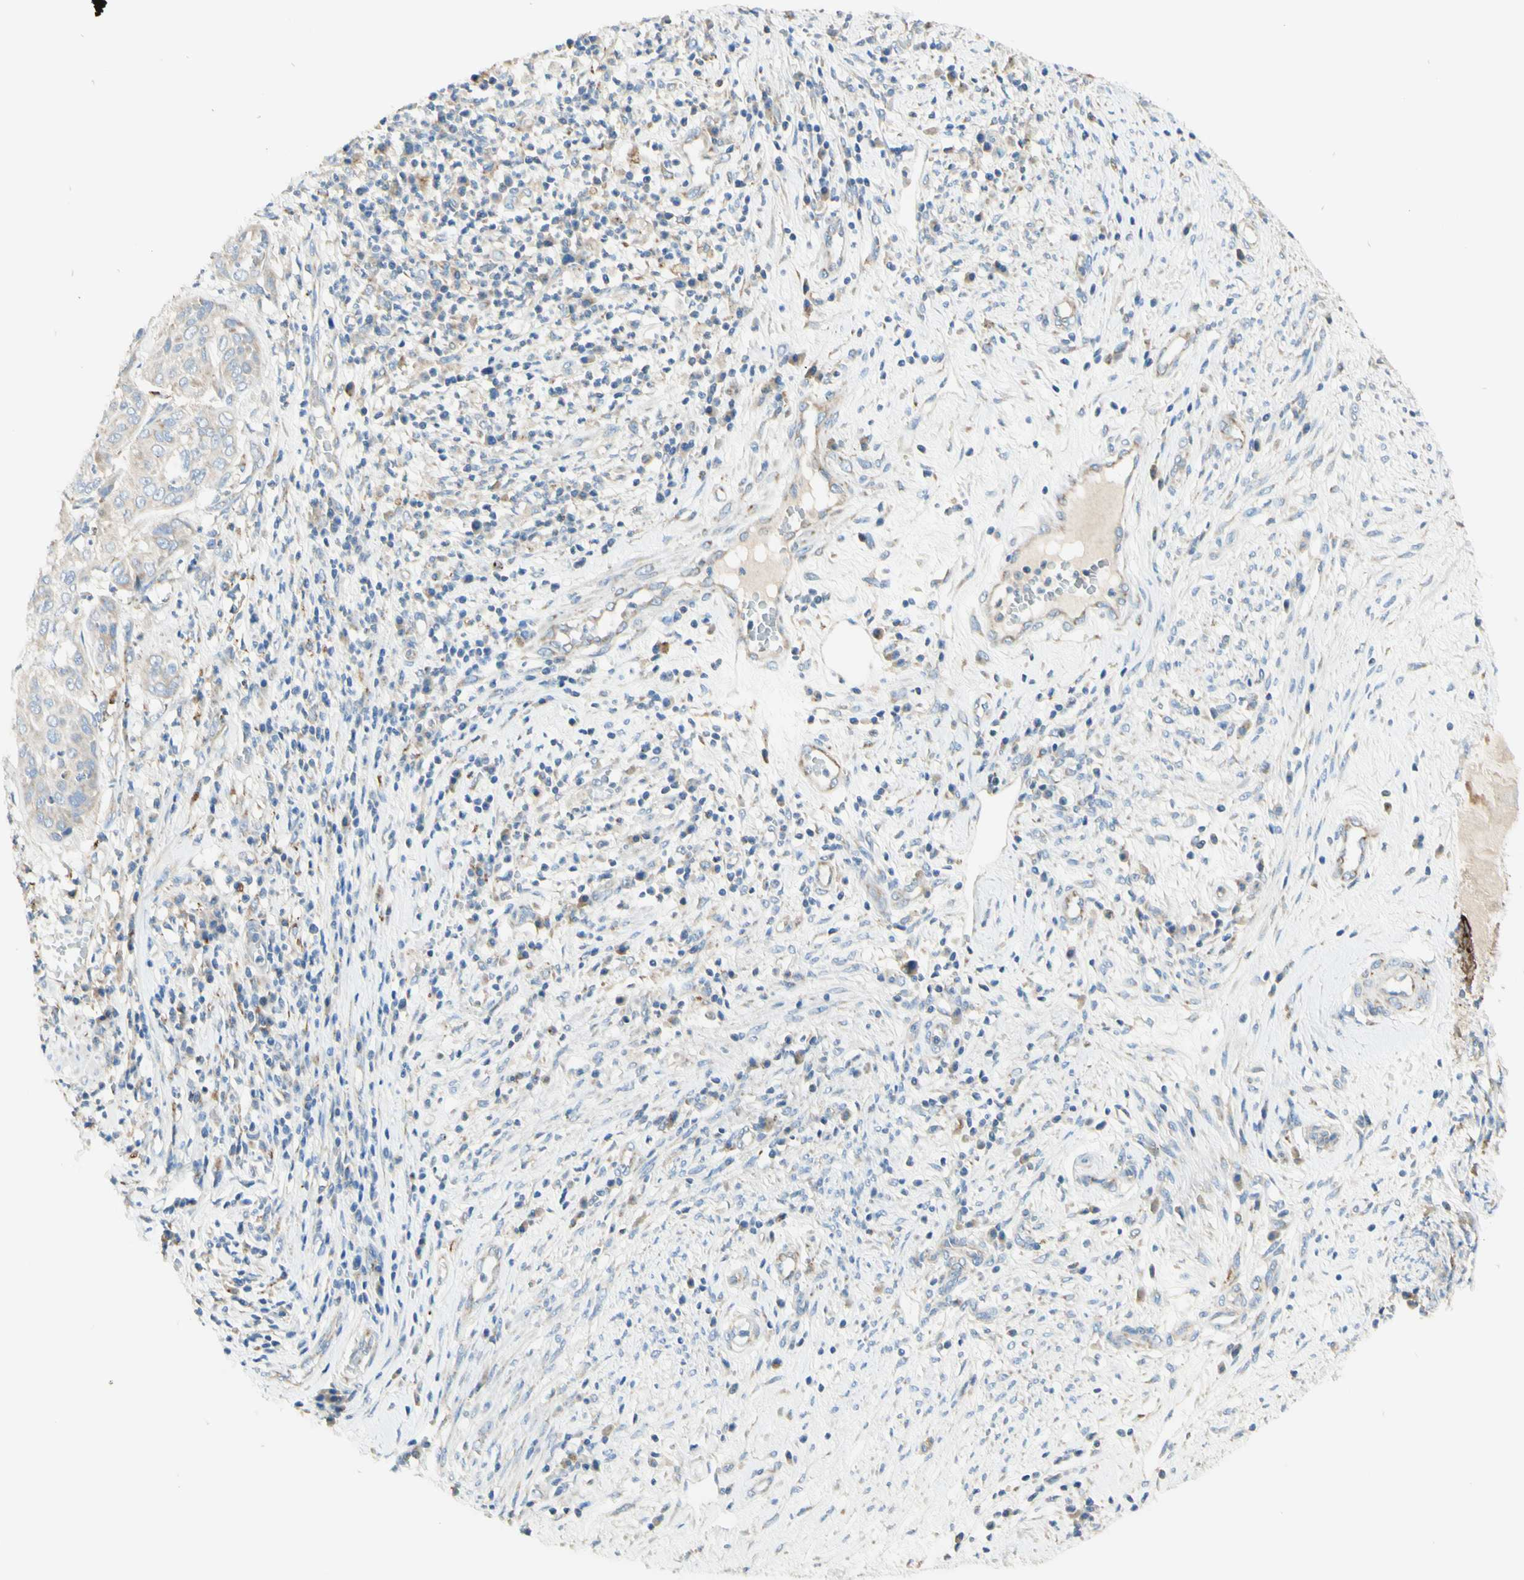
{"staining": {"intensity": "weak", "quantity": ">75%", "location": "cytoplasmic/membranous"}, "tissue": "cervical cancer", "cell_type": "Tumor cells", "image_type": "cancer", "snomed": [{"axis": "morphology", "description": "Normal tissue, NOS"}, {"axis": "morphology", "description": "Squamous cell carcinoma, NOS"}, {"axis": "topography", "description": "Cervix"}], "caption": "The histopathology image displays immunohistochemical staining of cervical squamous cell carcinoma. There is weak cytoplasmic/membranous staining is identified in about >75% of tumor cells. The staining is performed using DAB (3,3'-diaminobenzidine) brown chromogen to label protein expression. The nuclei are counter-stained blue using hematoxylin.", "gene": "ARMC10", "patient": {"sex": "female", "age": 39}}